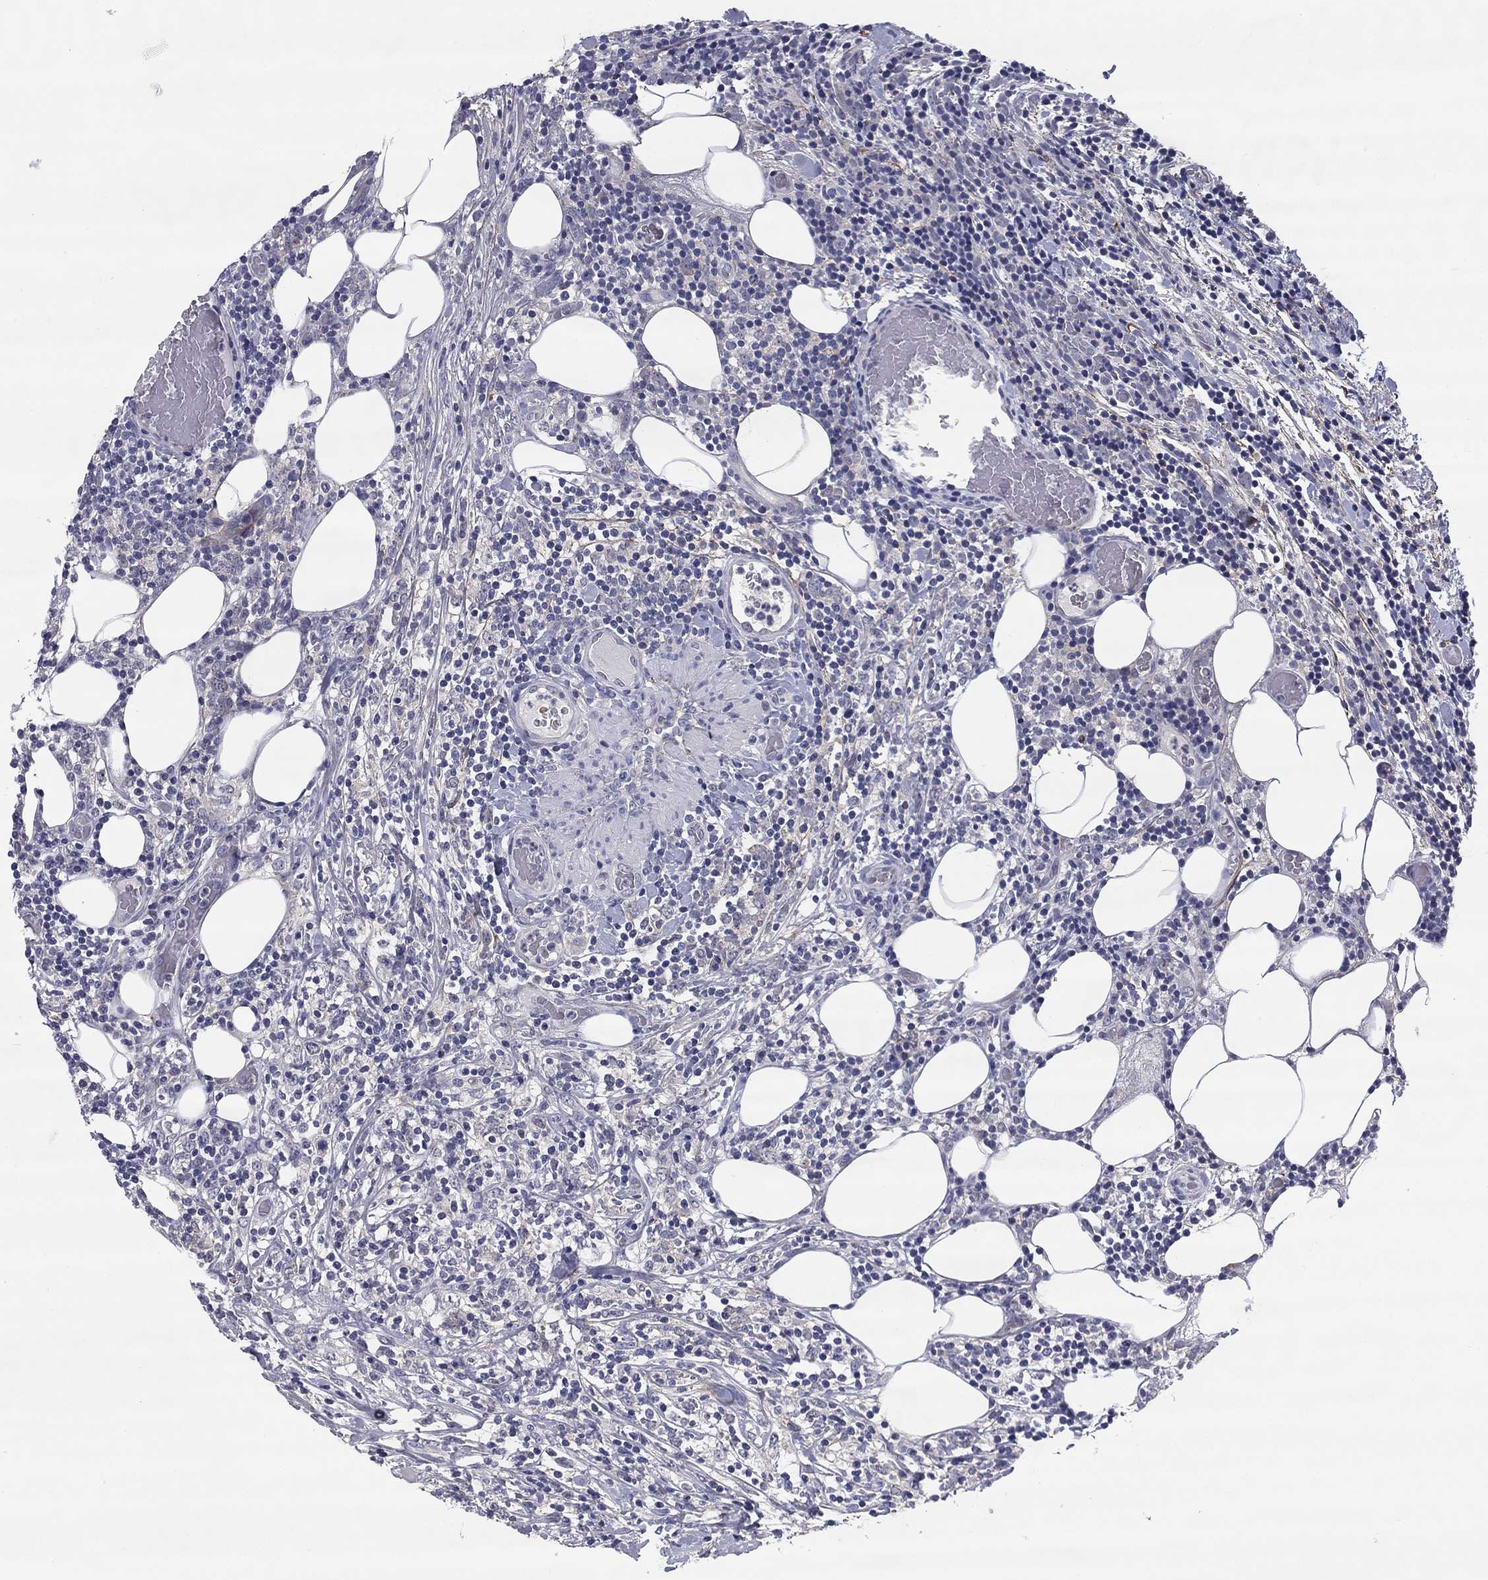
{"staining": {"intensity": "negative", "quantity": "none", "location": "none"}, "tissue": "lymphoma", "cell_type": "Tumor cells", "image_type": "cancer", "snomed": [{"axis": "morphology", "description": "Malignant lymphoma, non-Hodgkin's type, High grade"}, {"axis": "topography", "description": "Lymph node"}], "caption": "The histopathology image exhibits no significant positivity in tumor cells of malignant lymphoma, non-Hodgkin's type (high-grade).", "gene": "REXO5", "patient": {"sex": "female", "age": 84}}